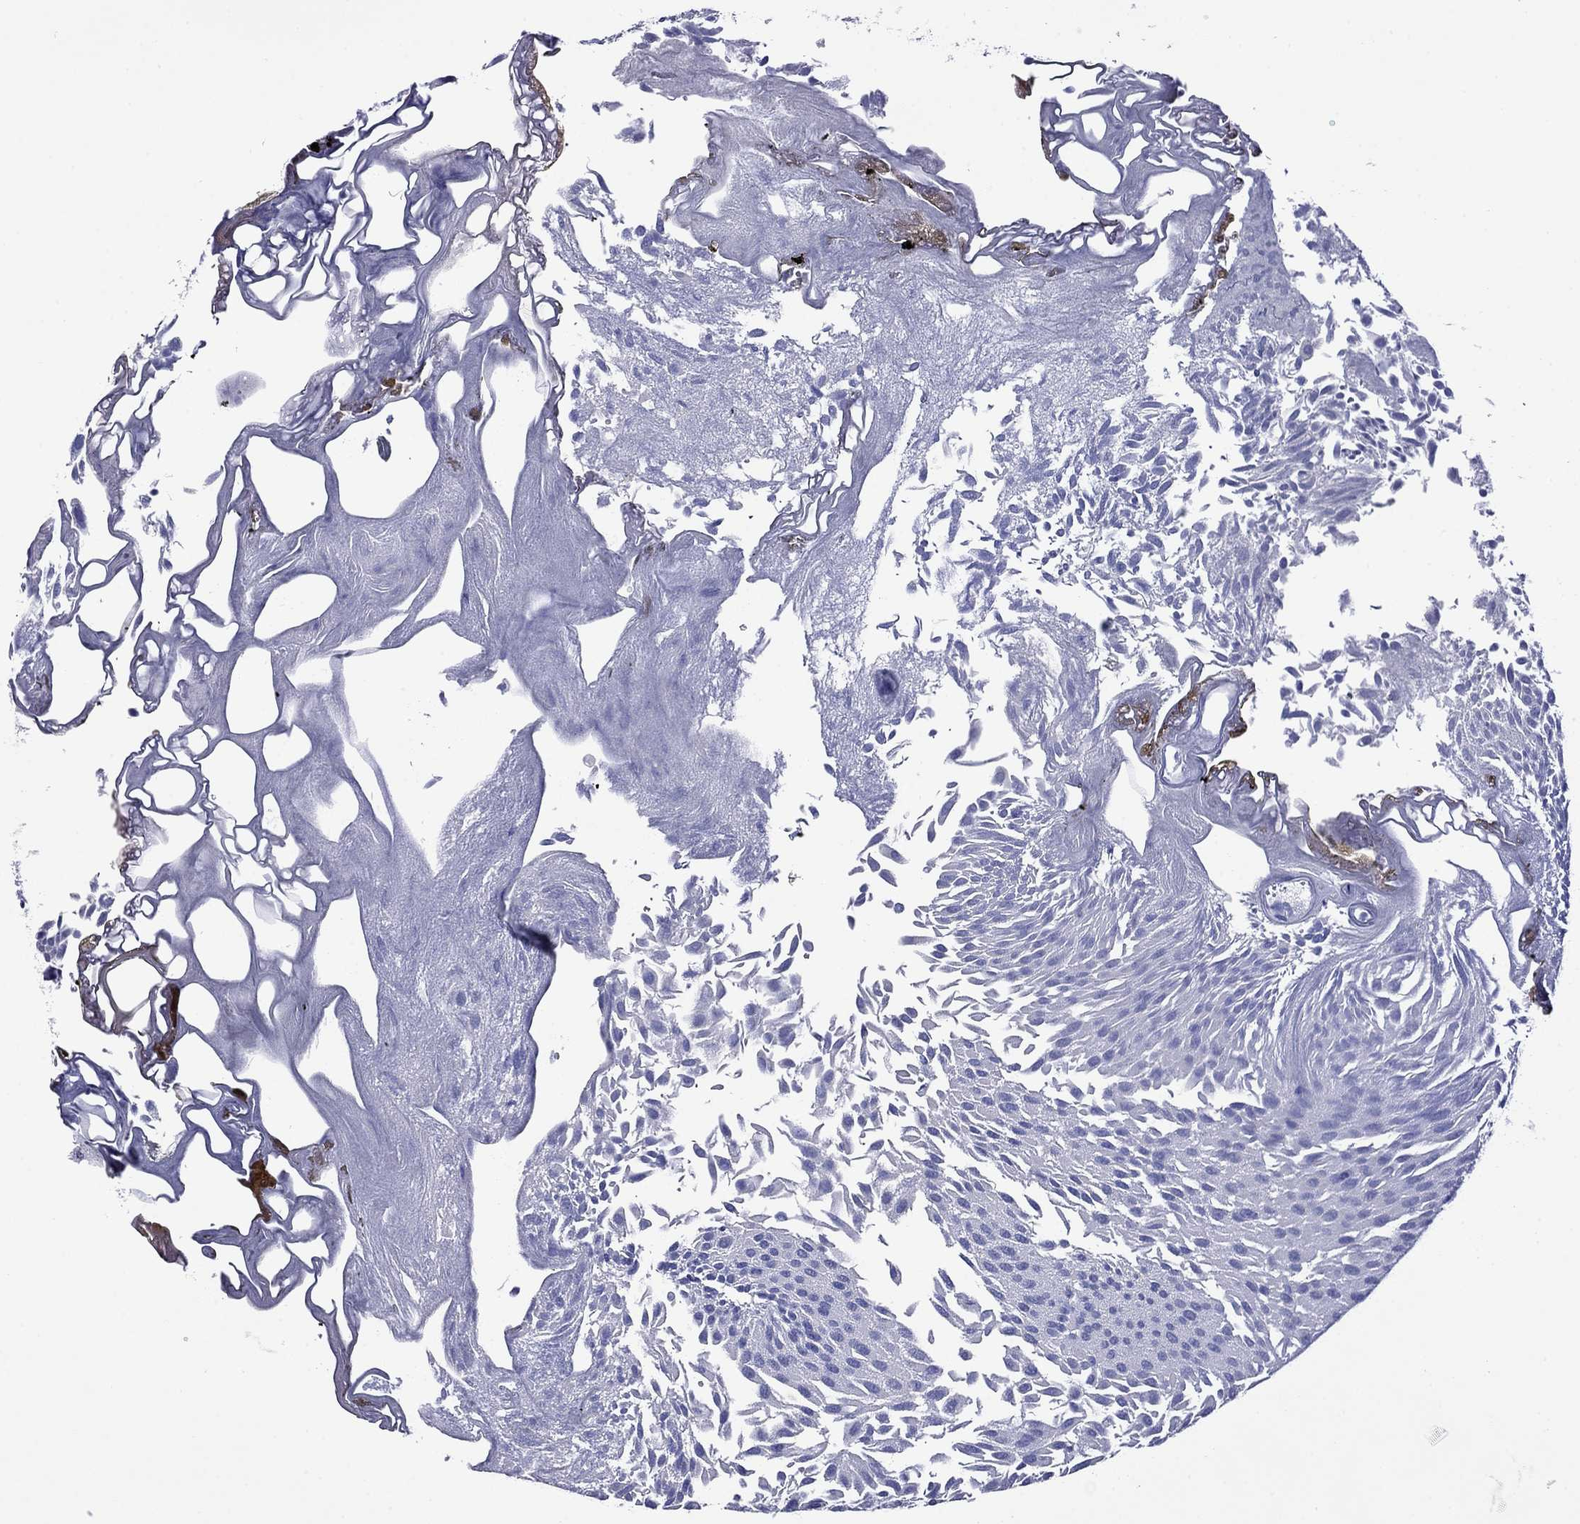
{"staining": {"intensity": "negative", "quantity": "none", "location": "none"}, "tissue": "urothelial cancer", "cell_type": "Tumor cells", "image_type": "cancer", "snomed": [{"axis": "morphology", "description": "Urothelial carcinoma, Low grade"}, {"axis": "topography", "description": "Urinary bladder"}], "caption": "Protein analysis of urothelial cancer shows no significant staining in tumor cells.", "gene": "ROM1", "patient": {"sex": "male", "age": 52}}